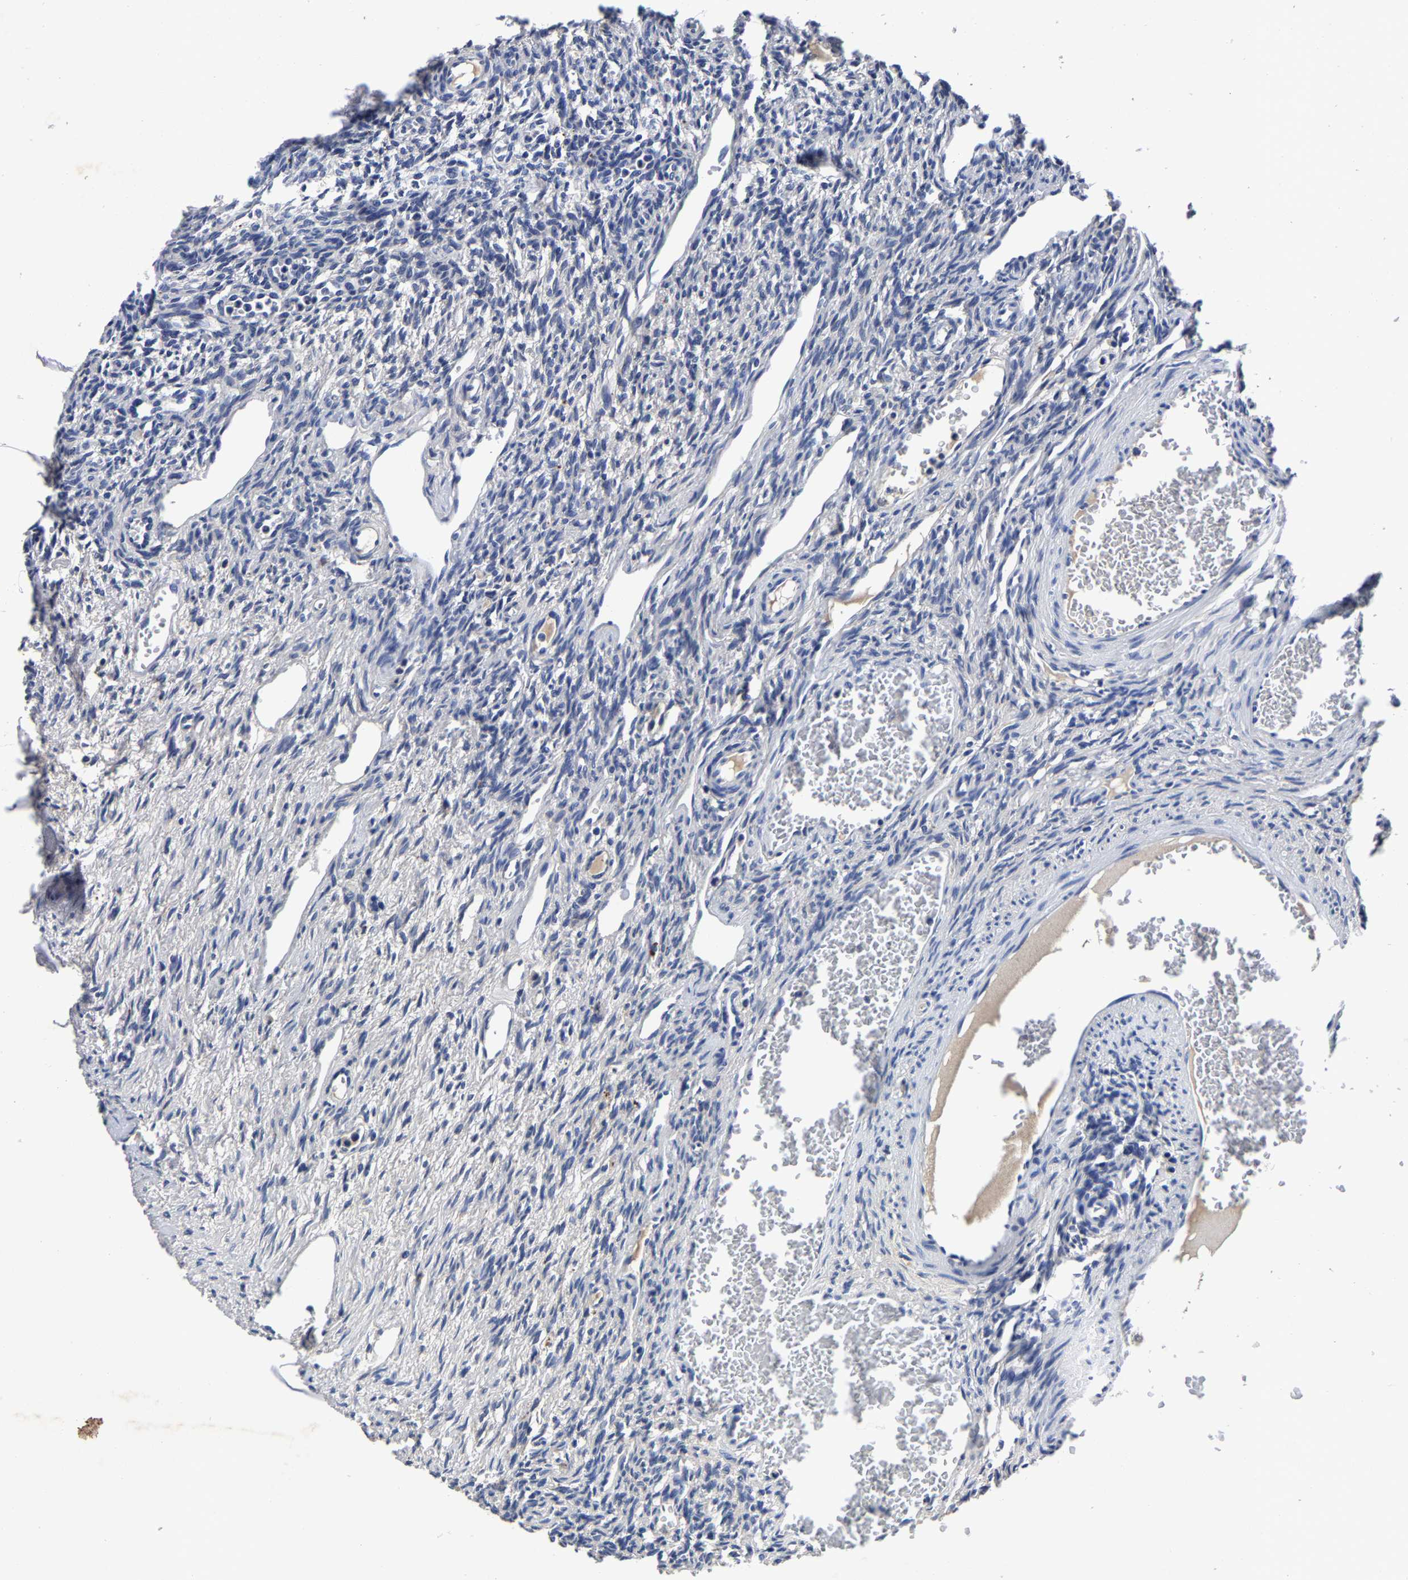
{"staining": {"intensity": "weak", "quantity": "25%-75%", "location": "cytoplasmic/membranous"}, "tissue": "ovary", "cell_type": "Follicle cells", "image_type": "normal", "snomed": [{"axis": "morphology", "description": "Normal tissue, NOS"}, {"axis": "topography", "description": "Ovary"}], "caption": "This photomicrograph exhibits immunohistochemistry (IHC) staining of unremarkable ovary, with low weak cytoplasmic/membranous expression in approximately 25%-75% of follicle cells.", "gene": "PSPH", "patient": {"sex": "female", "age": 33}}